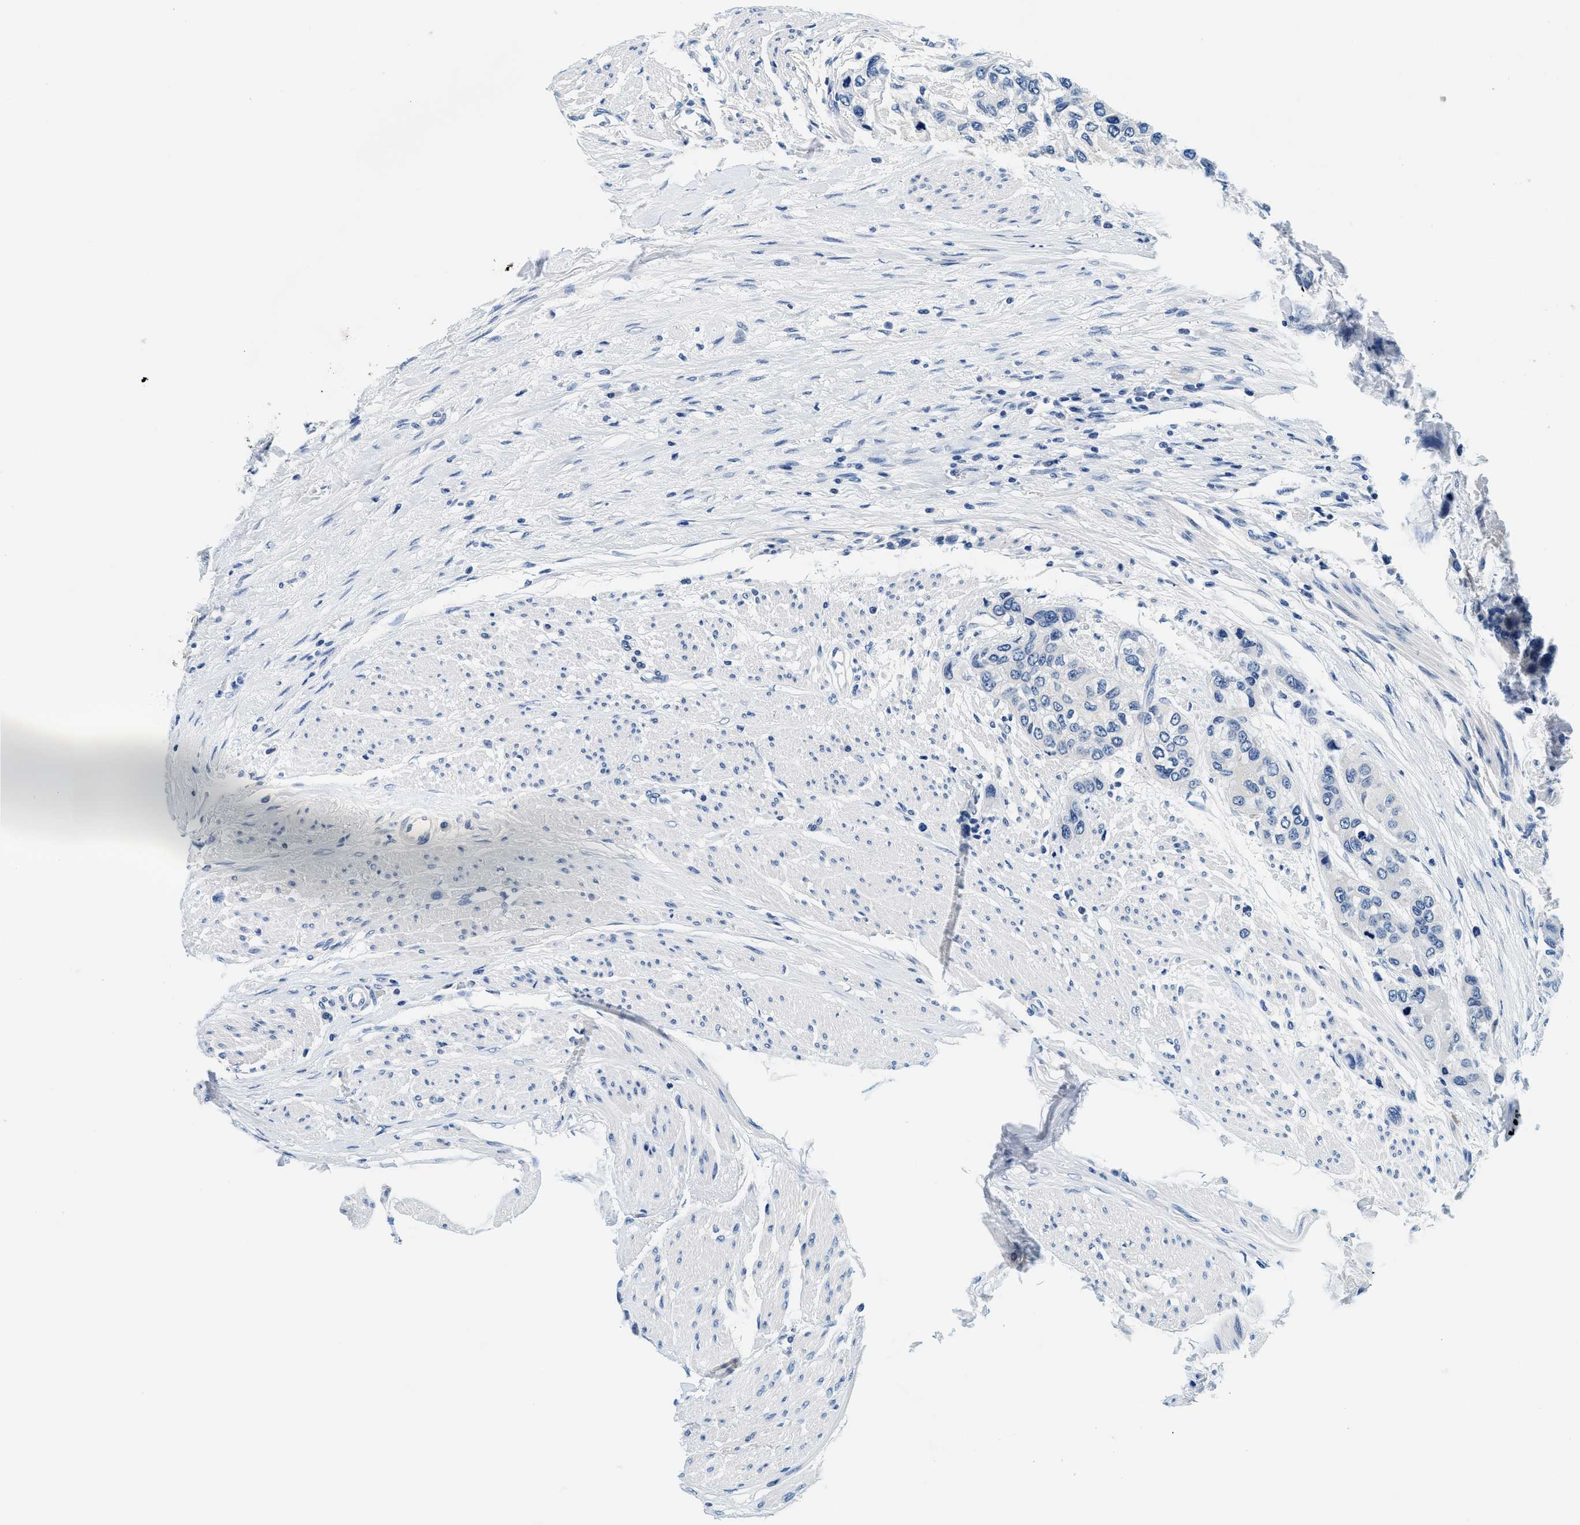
{"staining": {"intensity": "negative", "quantity": "none", "location": "none"}, "tissue": "urothelial cancer", "cell_type": "Tumor cells", "image_type": "cancer", "snomed": [{"axis": "morphology", "description": "Urothelial carcinoma, High grade"}, {"axis": "topography", "description": "Urinary bladder"}], "caption": "High power microscopy image of an IHC micrograph of high-grade urothelial carcinoma, revealing no significant staining in tumor cells.", "gene": "GSTM3", "patient": {"sex": "female", "age": 56}}